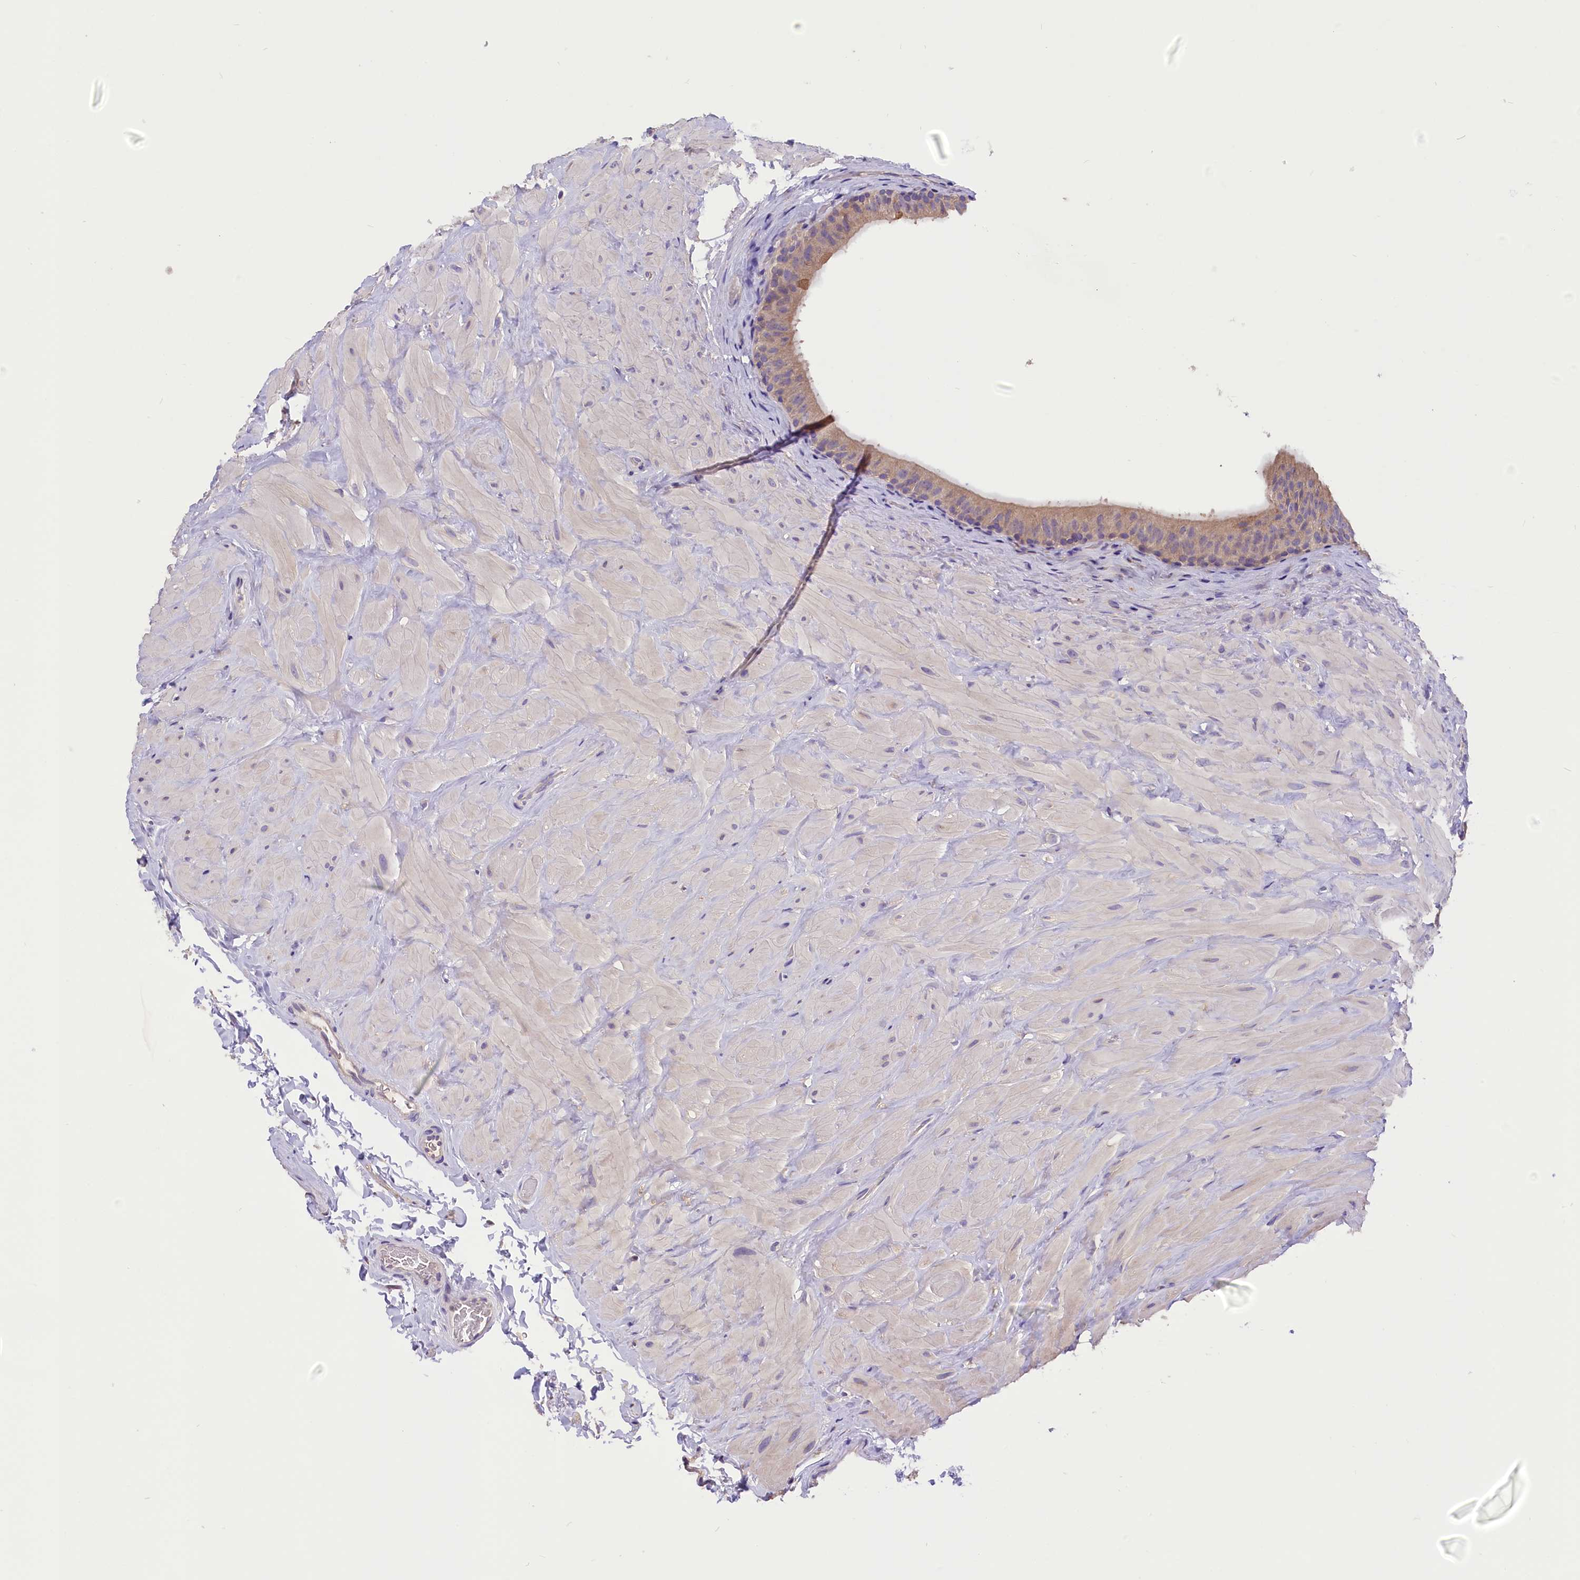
{"staining": {"intensity": "weak", "quantity": "<25%", "location": "cytoplasmic/membranous"}, "tissue": "epididymis", "cell_type": "Glandular cells", "image_type": "normal", "snomed": [{"axis": "morphology", "description": "Normal tissue, NOS"}, {"axis": "topography", "description": "Soft tissue"}, {"axis": "topography", "description": "Vascular tissue"}, {"axis": "topography", "description": "Epididymis"}], "caption": "The histopathology image shows no significant staining in glandular cells of epididymis.", "gene": "AP3B2", "patient": {"sex": "male", "age": 49}}